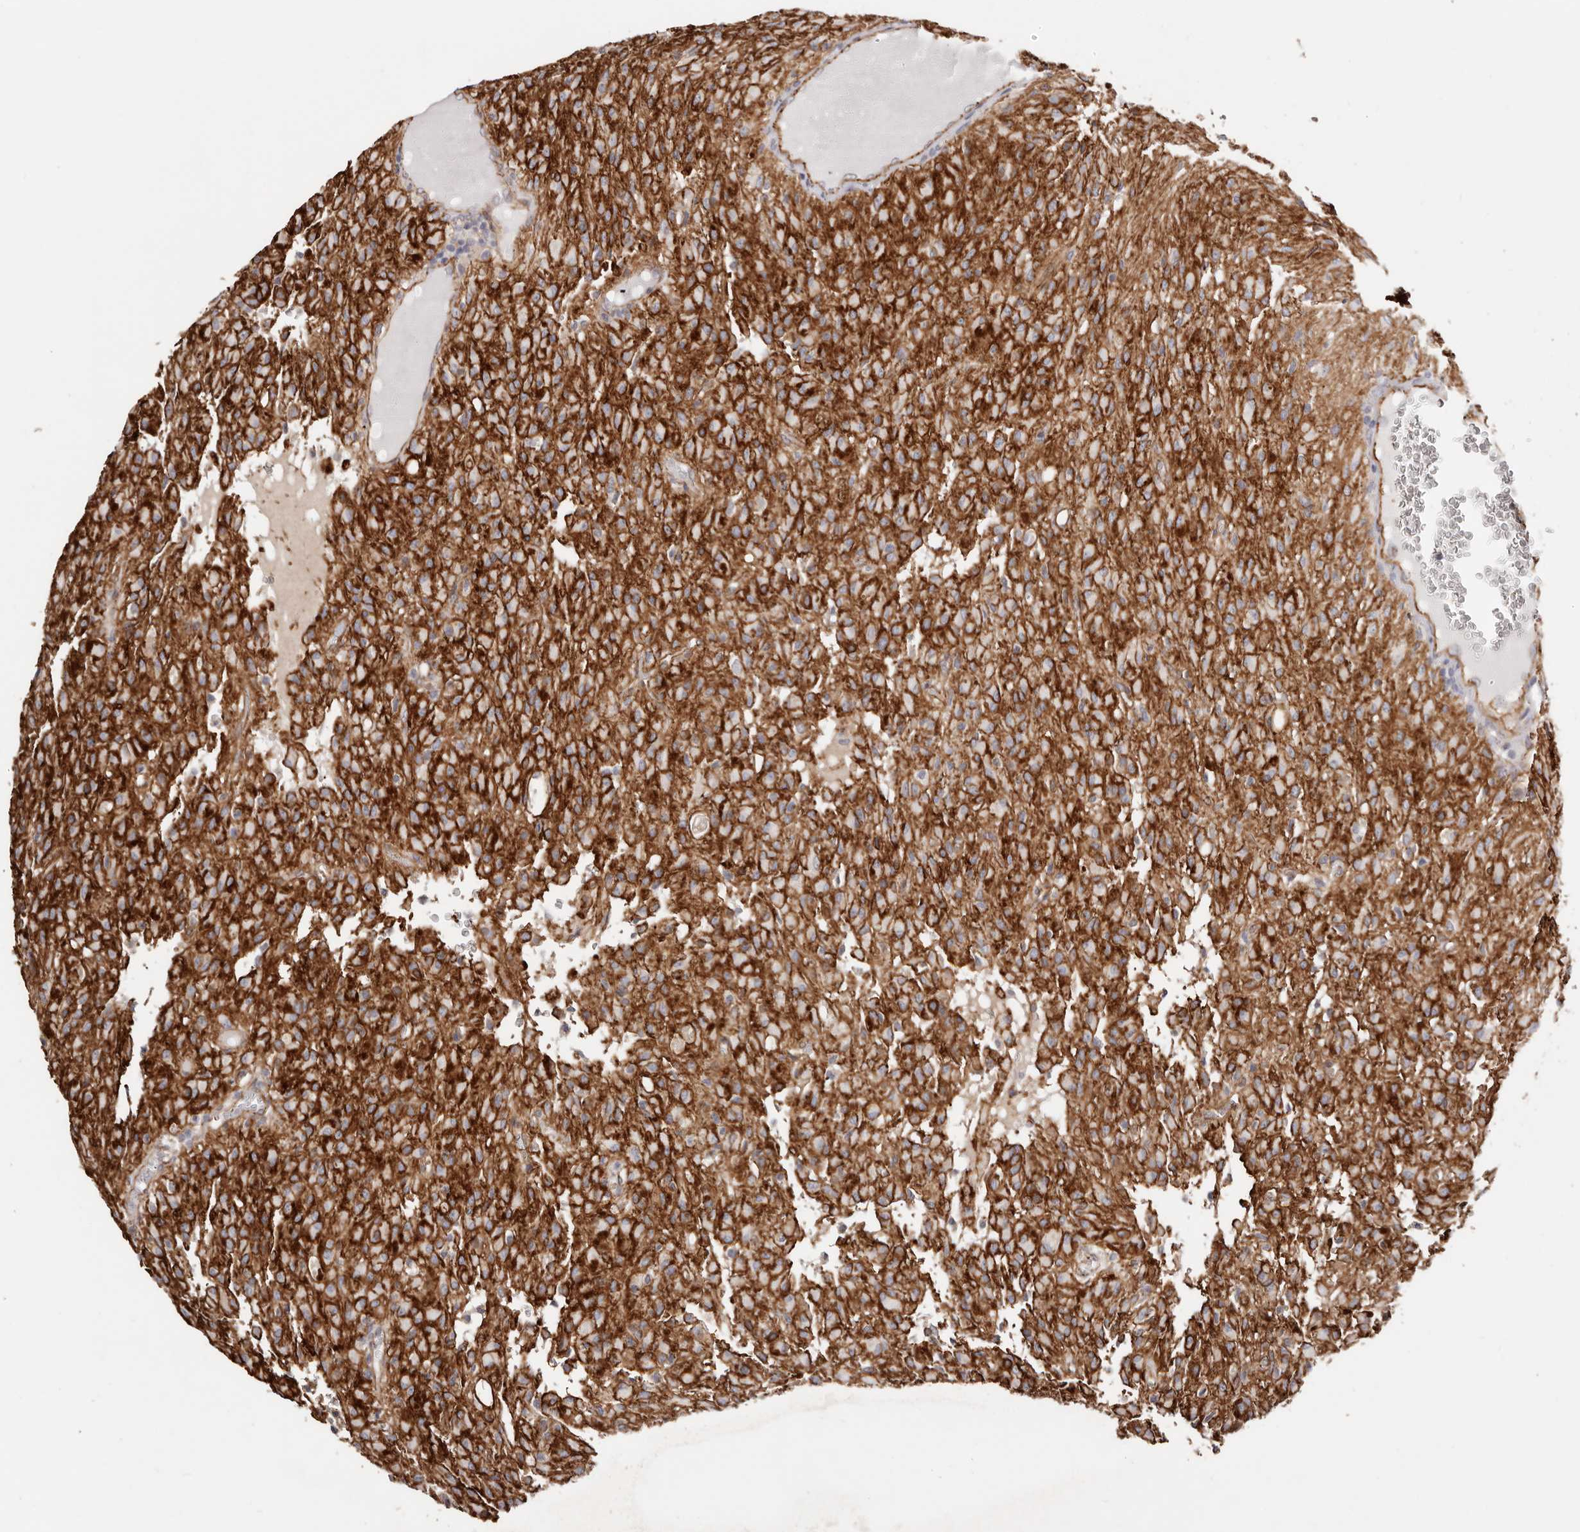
{"staining": {"intensity": "strong", "quantity": ">75%", "location": "cytoplasmic/membranous"}, "tissue": "glioma", "cell_type": "Tumor cells", "image_type": "cancer", "snomed": [{"axis": "morphology", "description": "Glioma, malignant, High grade"}, {"axis": "topography", "description": "Brain"}], "caption": "Immunohistochemical staining of malignant glioma (high-grade) shows high levels of strong cytoplasmic/membranous protein positivity in about >75% of tumor cells.", "gene": "CTNNB1", "patient": {"sex": "female", "age": 59}}